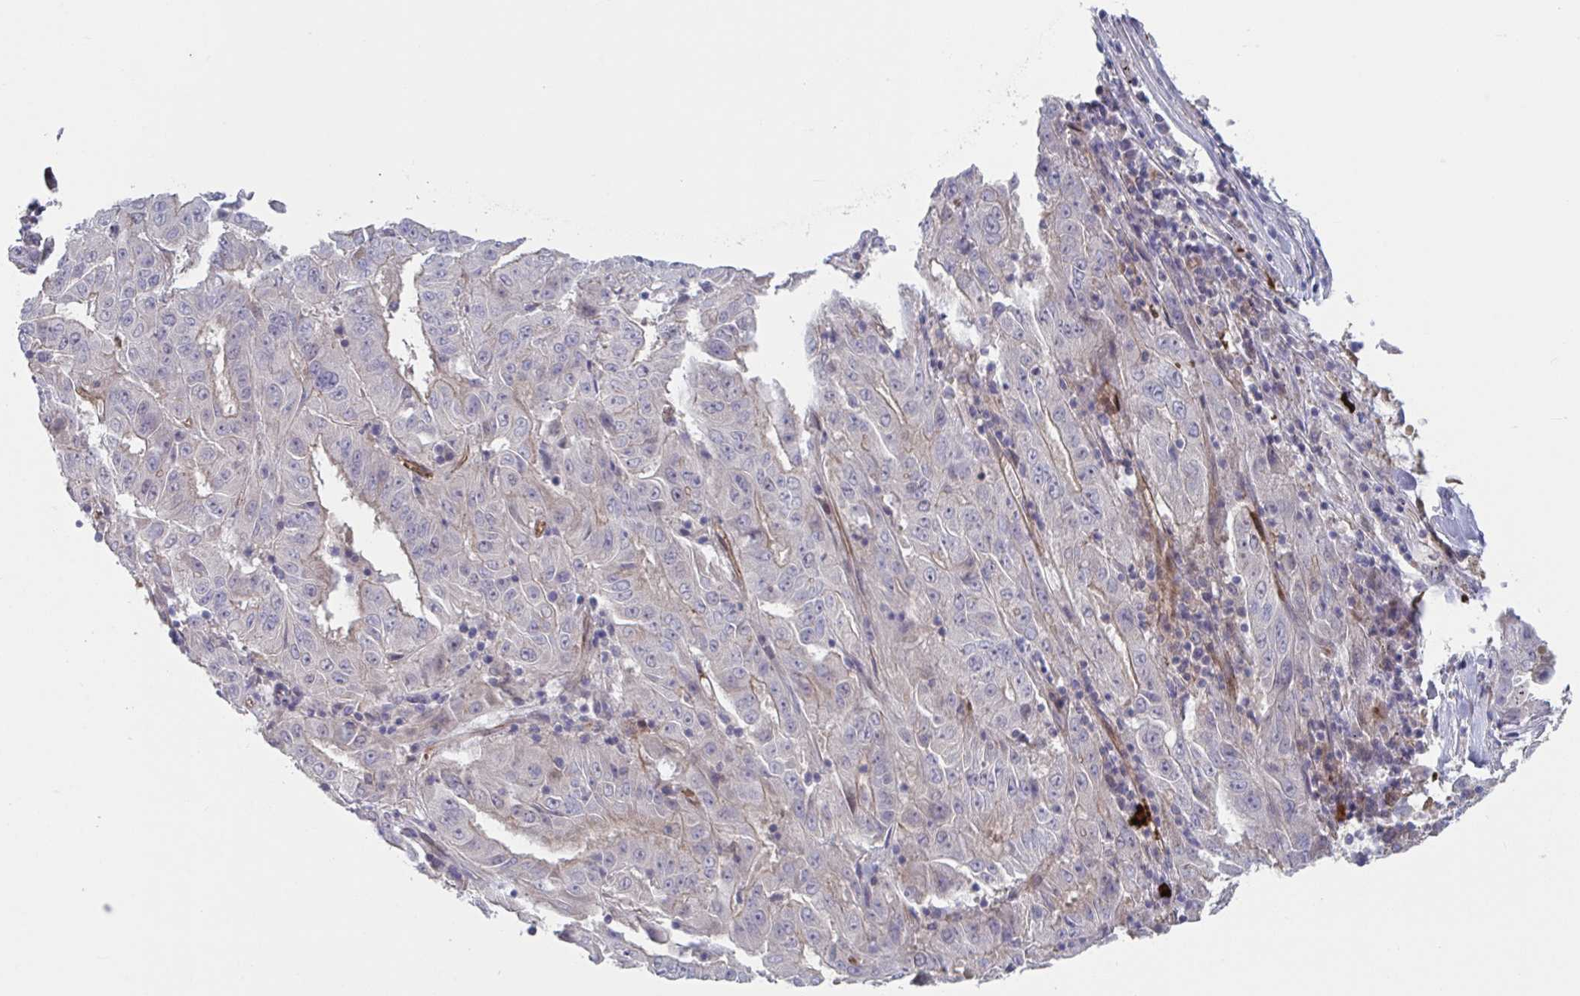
{"staining": {"intensity": "moderate", "quantity": "25%-75%", "location": "cytoplasmic/membranous"}, "tissue": "pancreatic cancer", "cell_type": "Tumor cells", "image_type": "cancer", "snomed": [{"axis": "morphology", "description": "Adenocarcinoma, NOS"}, {"axis": "topography", "description": "Pancreas"}], "caption": "High-magnification brightfield microscopy of pancreatic cancer stained with DAB (brown) and counterstained with hematoxylin (blue). tumor cells exhibit moderate cytoplasmic/membranous positivity is identified in approximately25%-75% of cells.", "gene": "STK26", "patient": {"sex": "male", "age": 63}}